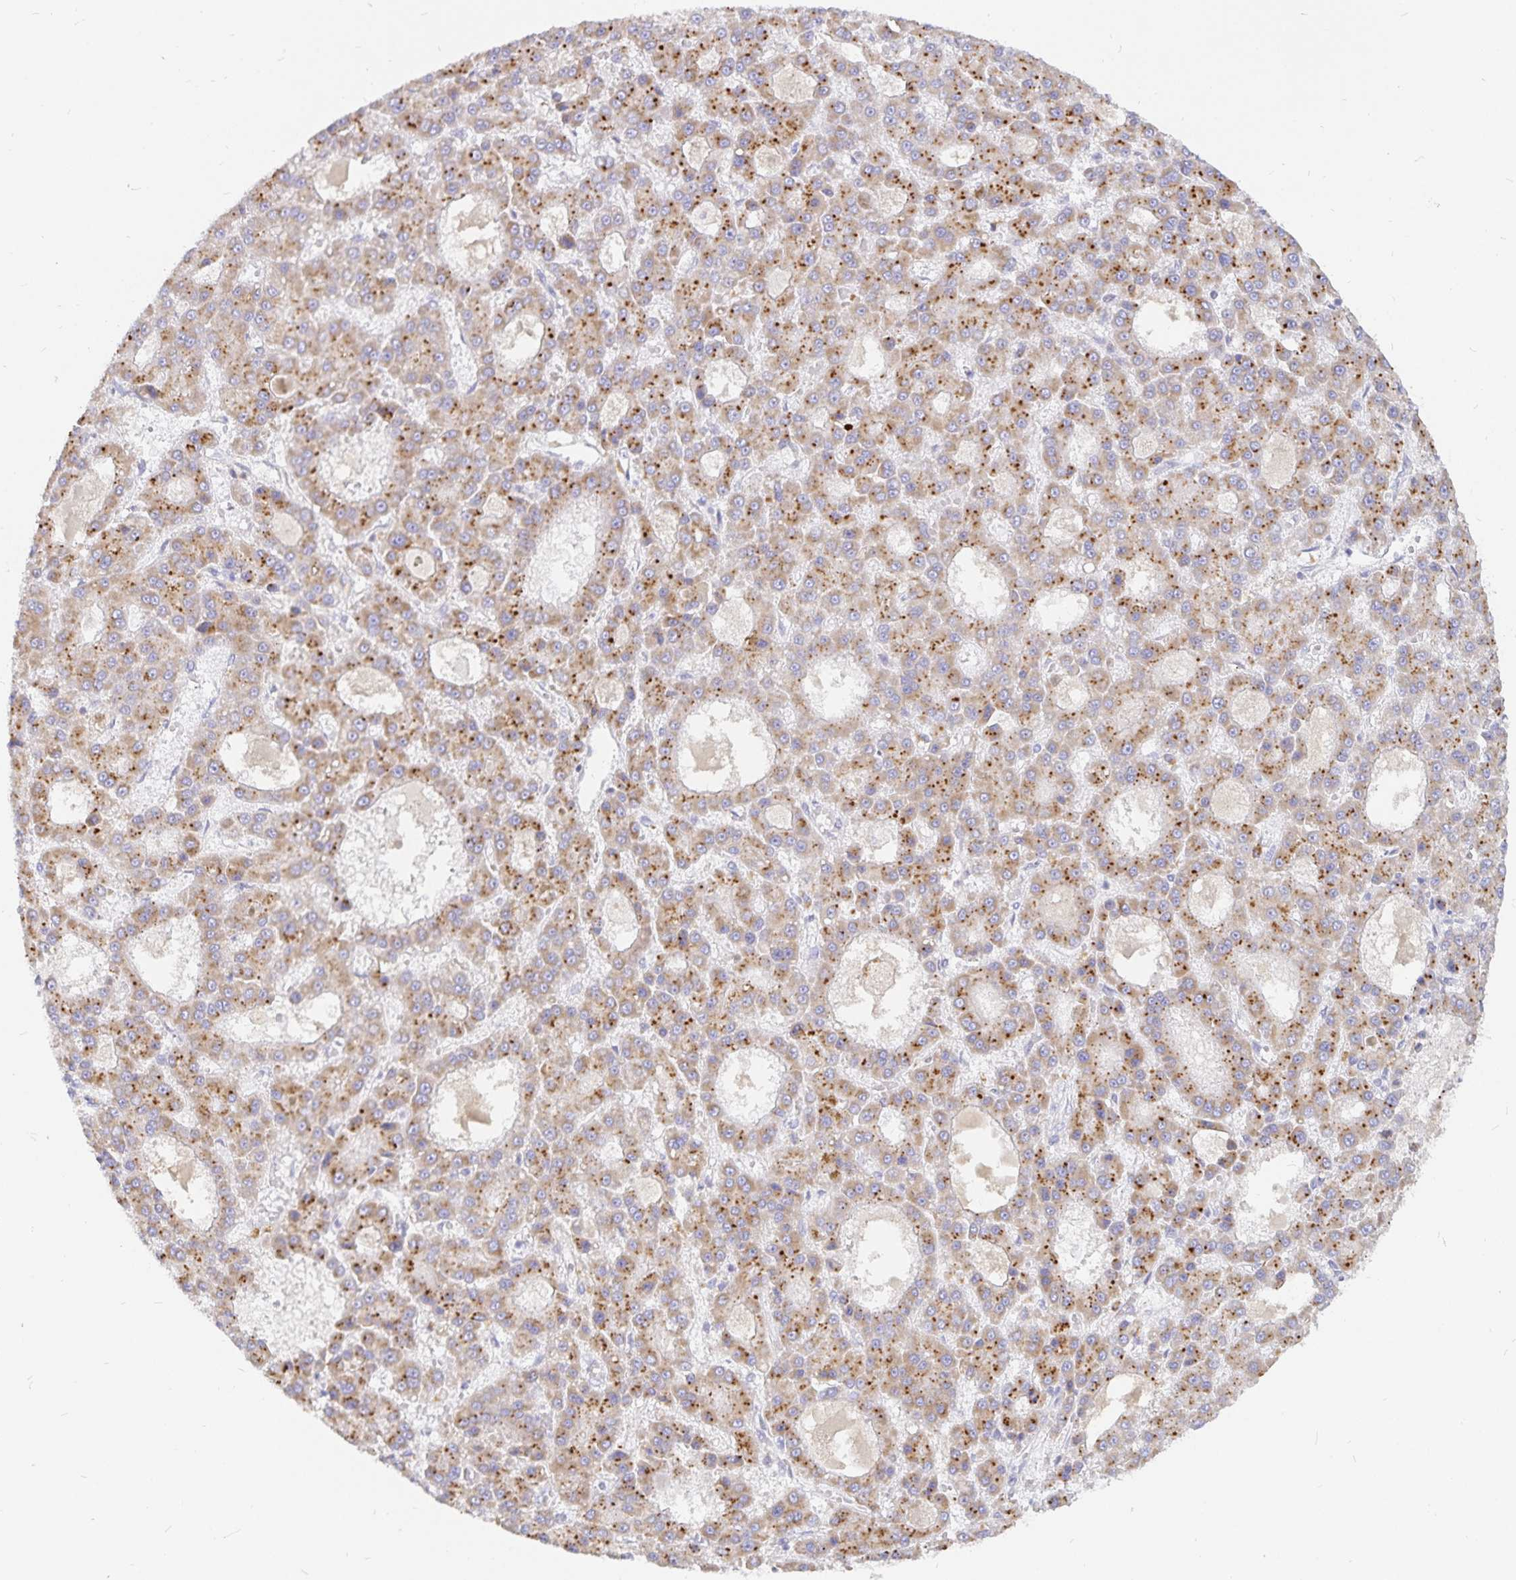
{"staining": {"intensity": "moderate", "quantity": ">75%", "location": "cytoplasmic/membranous"}, "tissue": "liver cancer", "cell_type": "Tumor cells", "image_type": "cancer", "snomed": [{"axis": "morphology", "description": "Carcinoma, Hepatocellular, NOS"}, {"axis": "topography", "description": "Liver"}], "caption": "This histopathology image exhibits liver hepatocellular carcinoma stained with immunohistochemistry to label a protein in brown. The cytoplasmic/membranous of tumor cells show moderate positivity for the protein. Nuclei are counter-stained blue.", "gene": "PKHD1", "patient": {"sex": "male", "age": 70}}